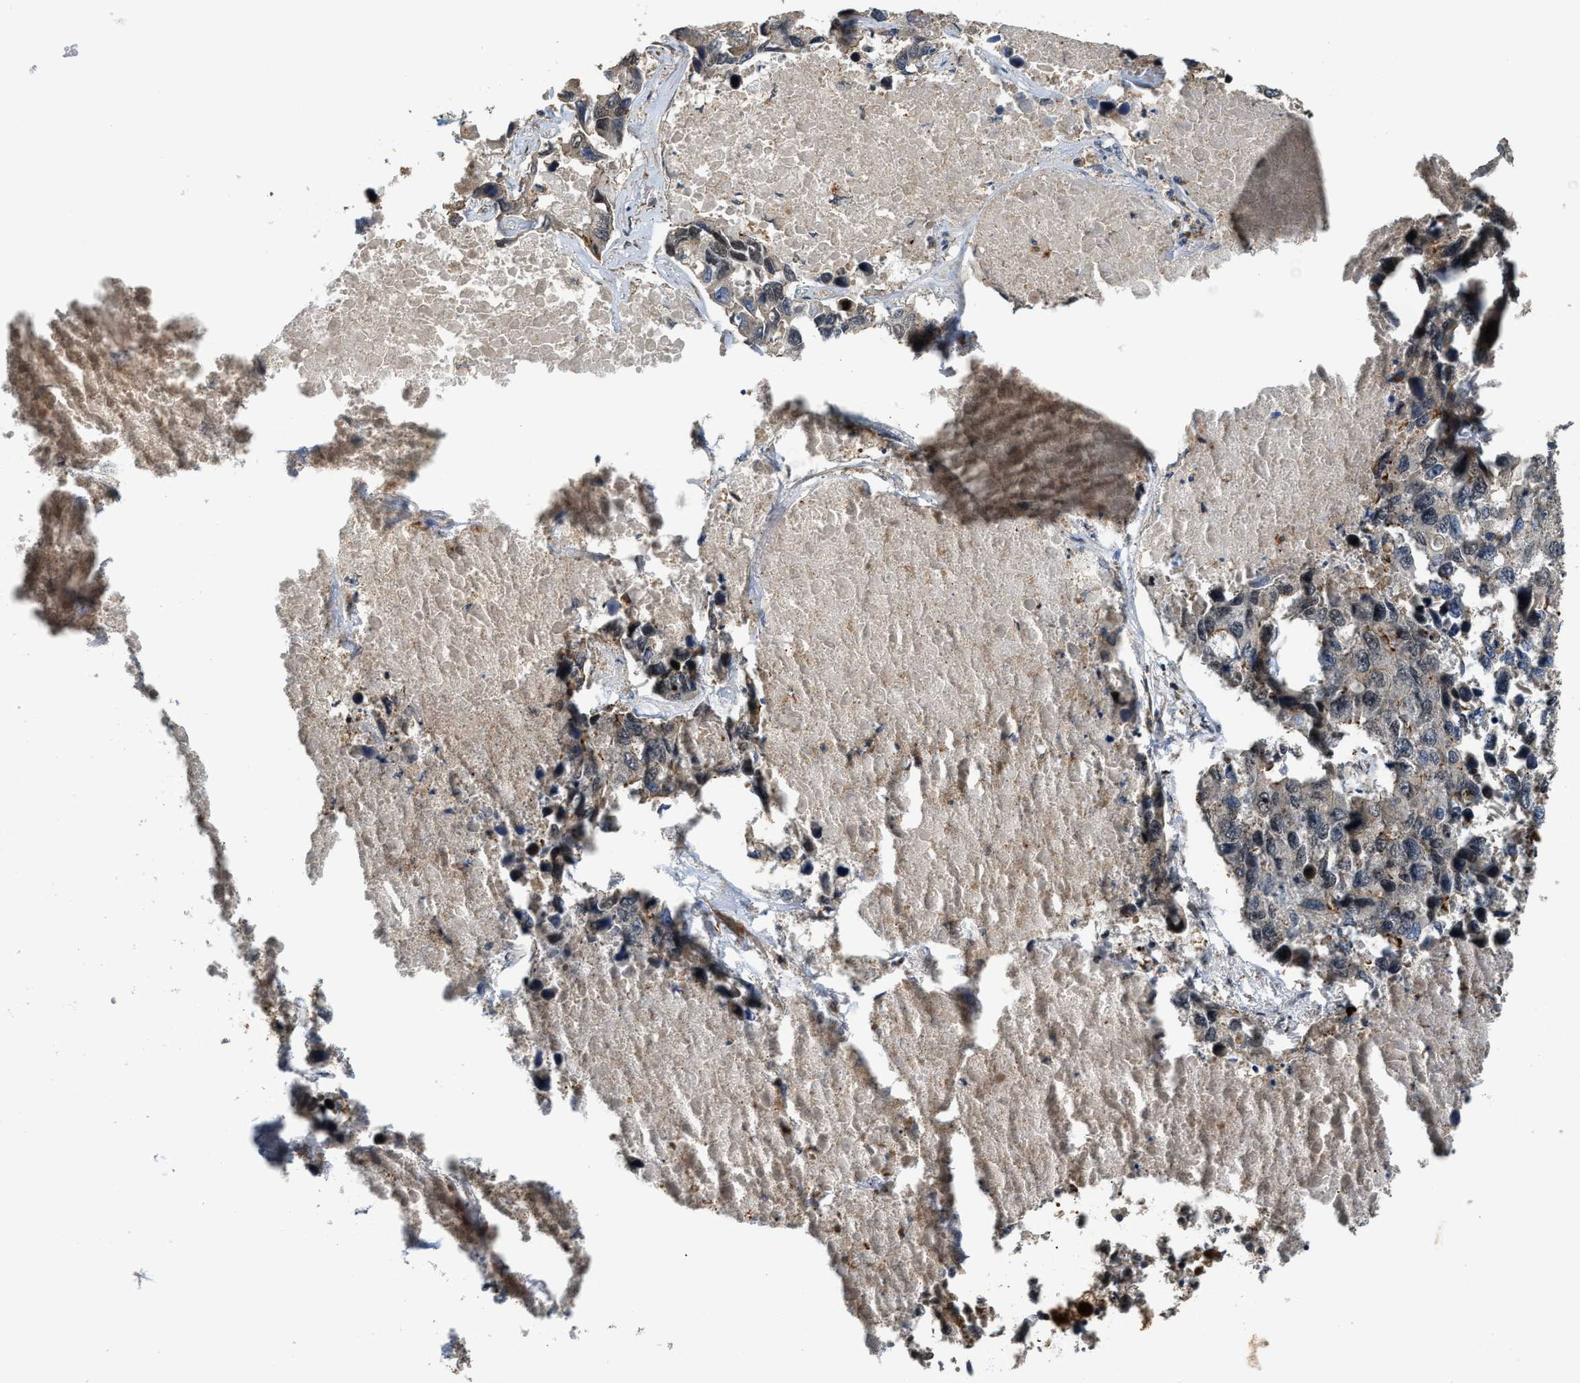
{"staining": {"intensity": "negative", "quantity": "none", "location": "none"}, "tissue": "lung cancer", "cell_type": "Tumor cells", "image_type": "cancer", "snomed": [{"axis": "morphology", "description": "Adenocarcinoma, NOS"}, {"axis": "topography", "description": "Lung"}], "caption": "A high-resolution image shows immunohistochemistry staining of adenocarcinoma (lung), which reveals no significant expression in tumor cells. (Brightfield microscopy of DAB immunohistochemistry at high magnification).", "gene": "DPF2", "patient": {"sex": "male", "age": 64}}